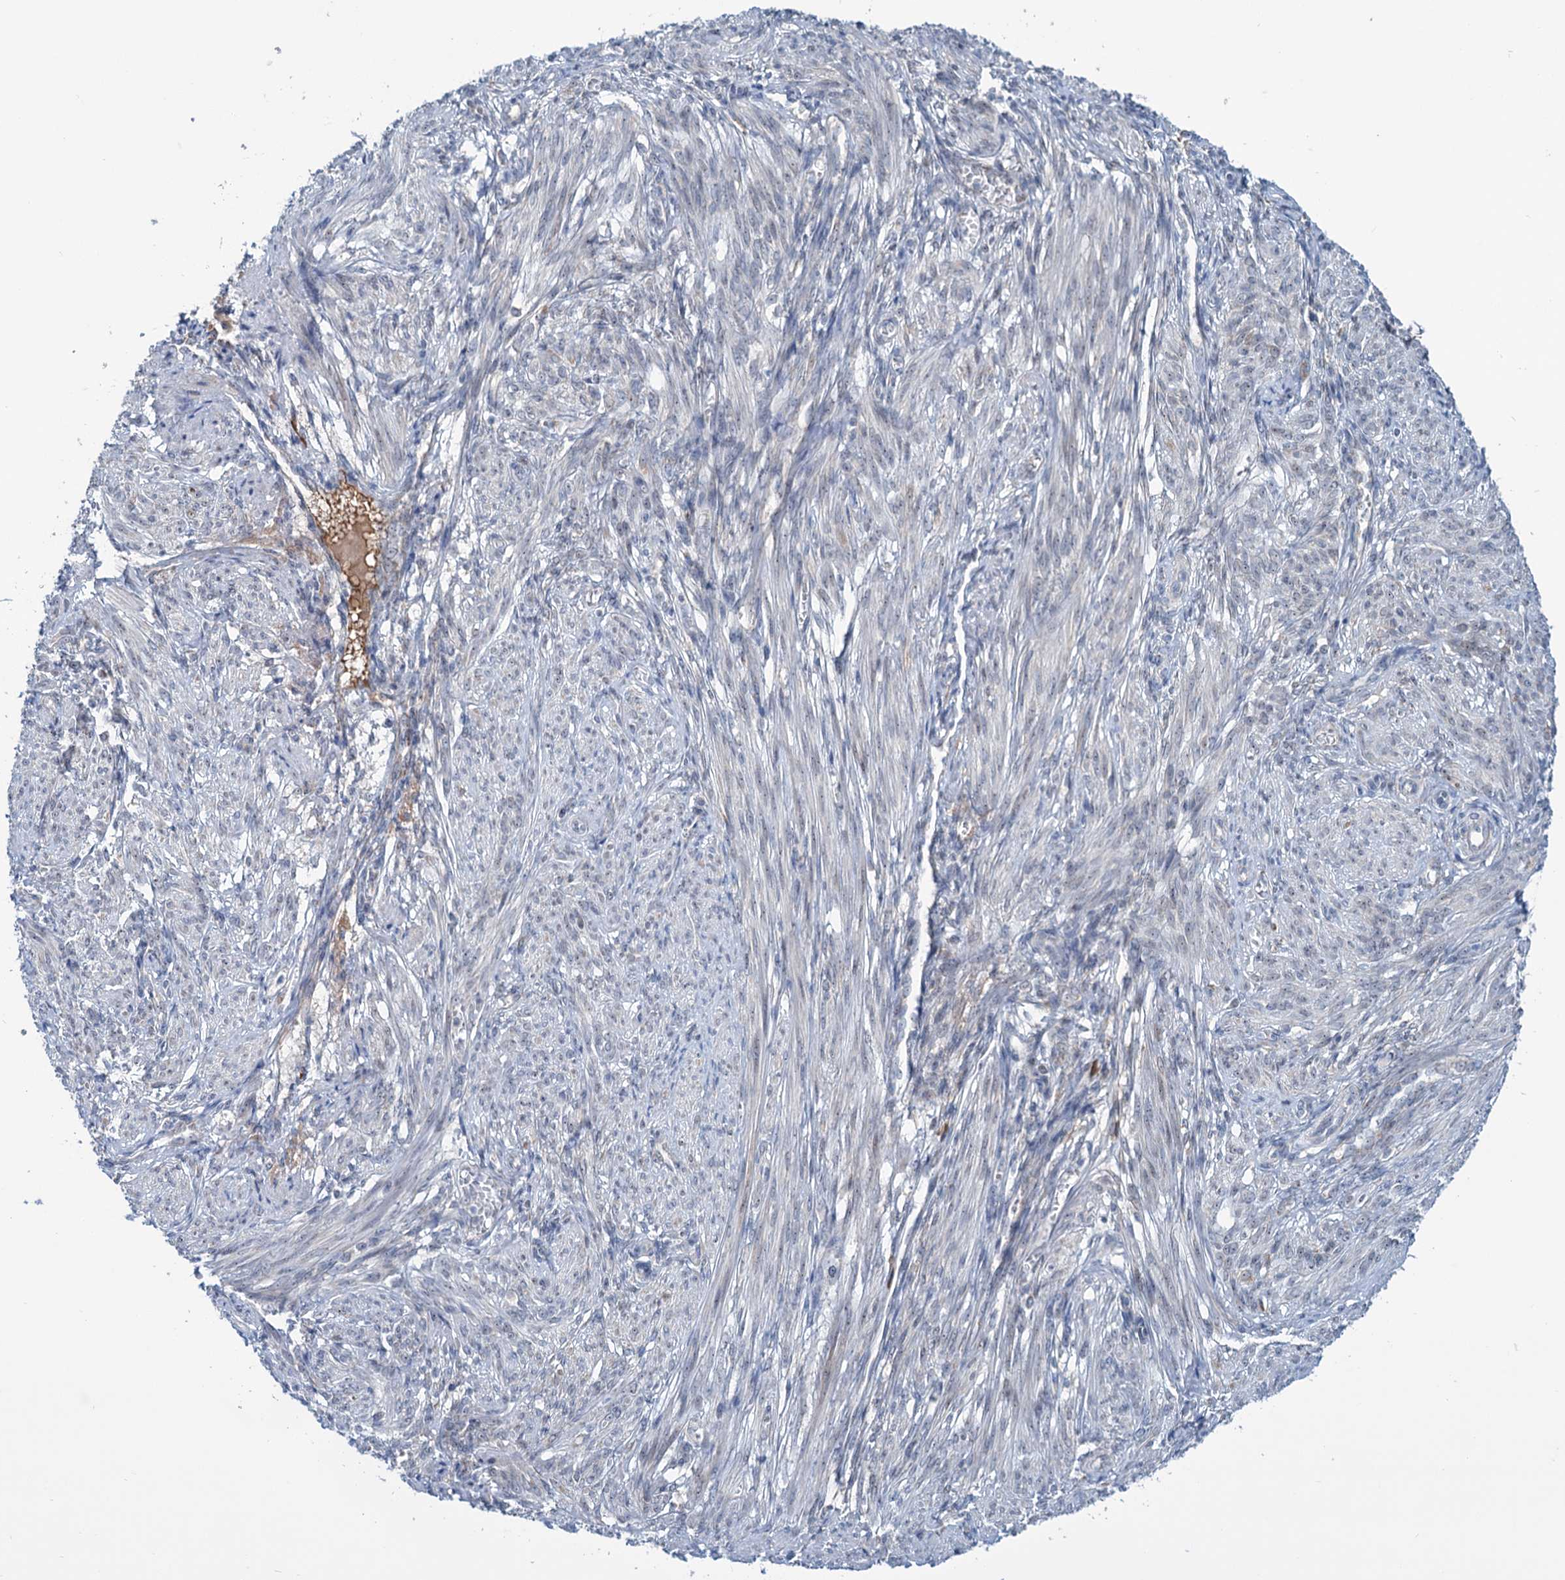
{"staining": {"intensity": "negative", "quantity": "none", "location": "none"}, "tissue": "smooth muscle", "cell_type": "Smooth muscle cells", "image_type": "normal", "snomed": [{"axis": "morphology", "description": "Normal tissue, NOS"}, {"axis": "topography", "description": "Smooth muscle"}], "caption": "The photomicrograph displays no significant positivity in smooth muscle cells of smooth muscle.", "gene": "LPIN1", "patient": {"sex": "female", "age": 39}}